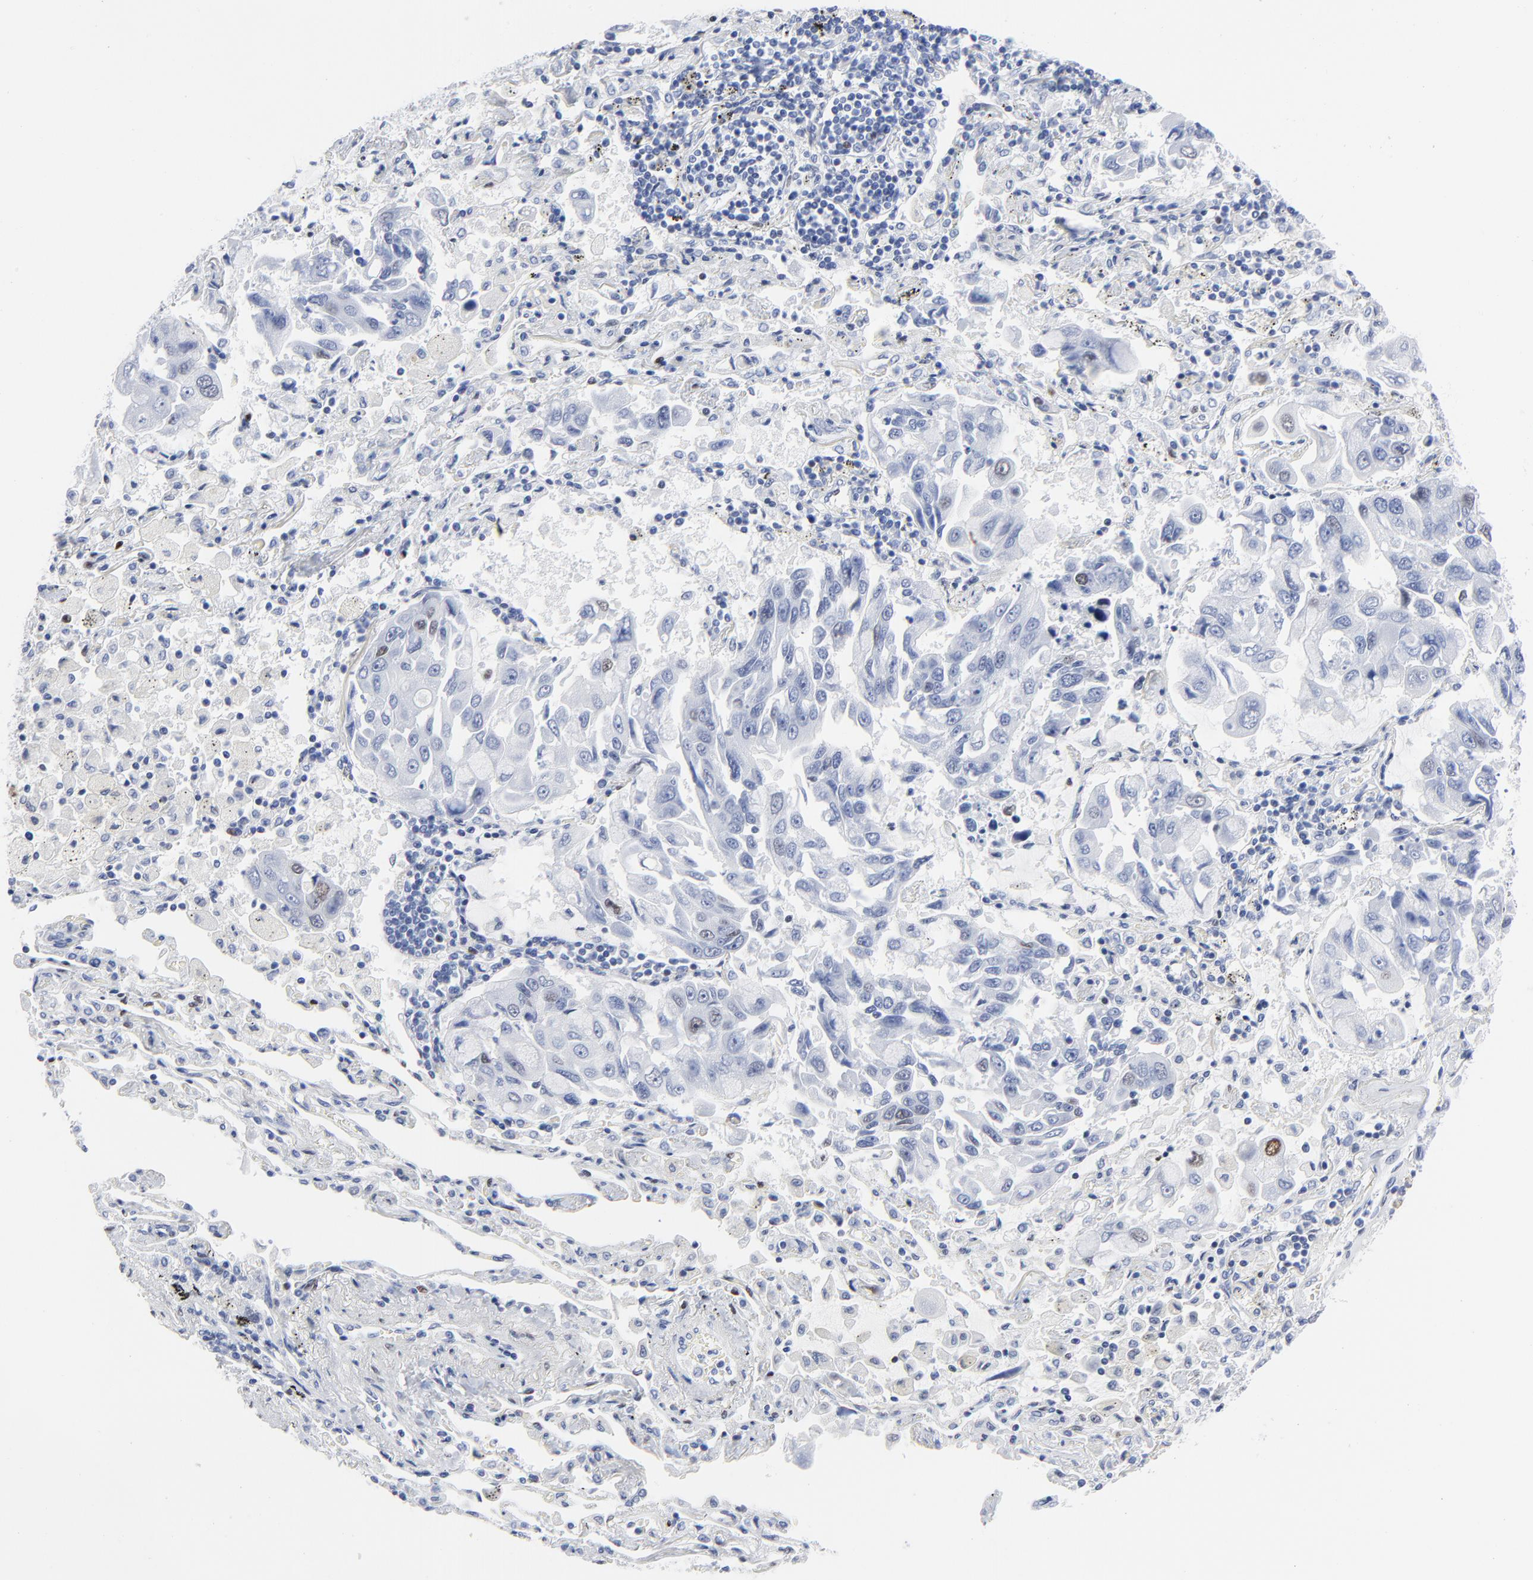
{"staining": {"intensity": "moderate", "quantity": "25%-75%", "location": "nuclear"}, "tissue": "lung cancer", "cell_type": "Tumor cells", "image_type": "cancer", "snomed": [{"axis": "morphology", "description": "Adenocarcinoma, NOS"}, {"axis": "topography", "description": "Lung"}], "caption": "An IHC micrograph of tumor tissue is shown. Protein staining in brown shows moderate nuclear positivity in lung cancer (adenocarcinoma) within tumor cells.", "gene": "JUN", "patient": {"sex": "male", "age": 64}}